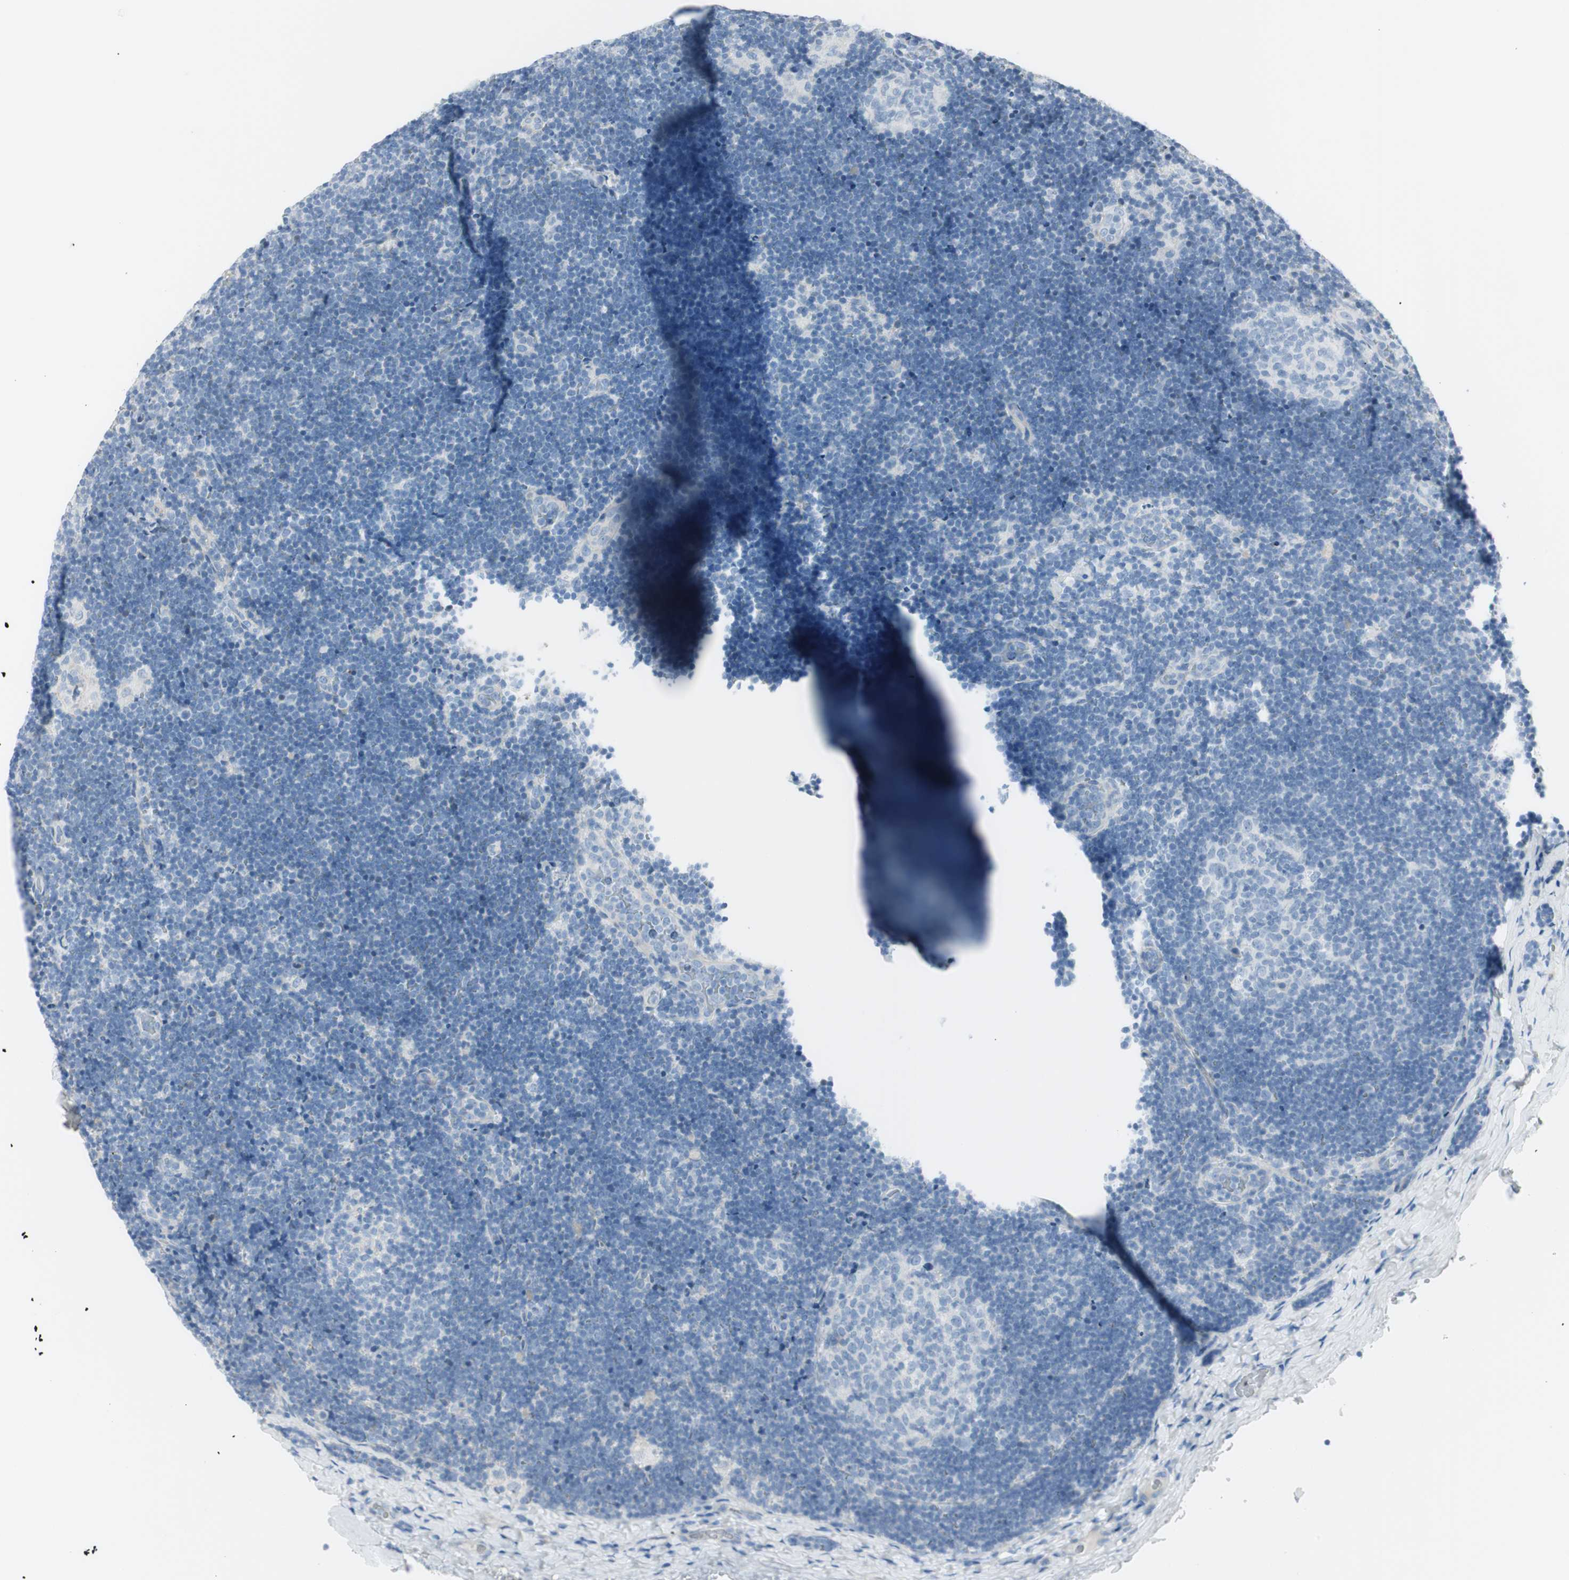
{"staining": {"intensity": "negative", "quantity": "none", "location": "none"}, "tissue": "lymph node", "cell_type": "Germinal center cells", "image_type": "normal", "snomed": [{"axis": "morphology", "description": "Normal tissue, NOS"}, {"axis": "topography", "description": "Lymph node"}], "caption": "High power microscopy photomicrograph of an immunohistochemistry histopathology image of benign lymph node, revealing no significant positivity in germinal center cells.", "gene": "CDHR5", "patient": {"sex": "female", "age": 14}}